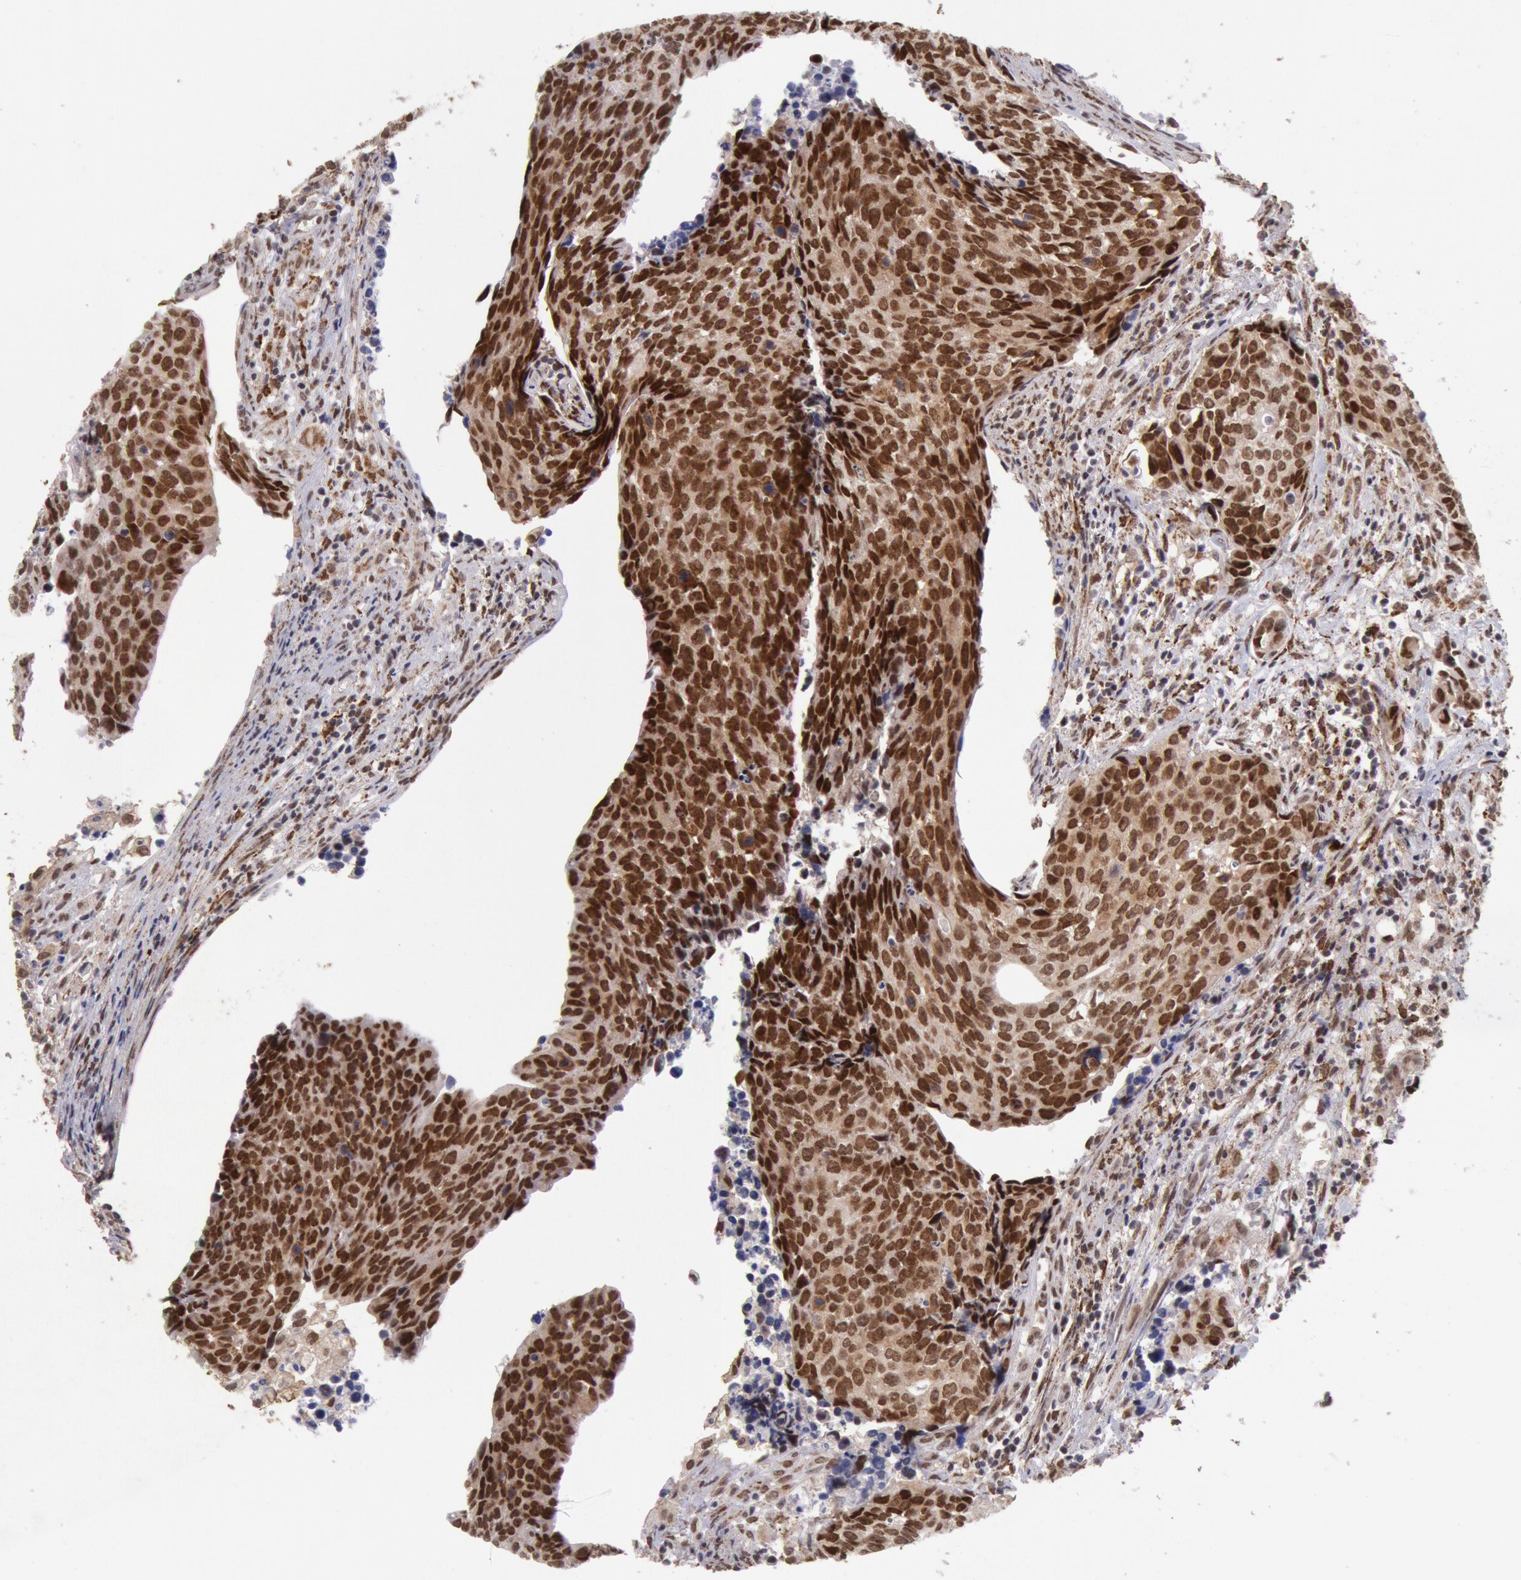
{"staining": {"intensity": "strong", "quantity": ">75%", "location": "nuclear"}, "tissue": "urothelial cancer", "cell_type": "Tumor cells", "image_type": "cancer", "snomed": [{"axis": "morphology", "description": "Urothelial carcinoma, High grade"}, {"axis": "topography", "description": "Urinary bladder"}], "caption": "The image displays a brown stain indicating the presence of a protein in the nuclear of tumor cells in urothelial cancer.", "gene": "CDKN2B", "patient": {"sex": "male", "age": 81}}